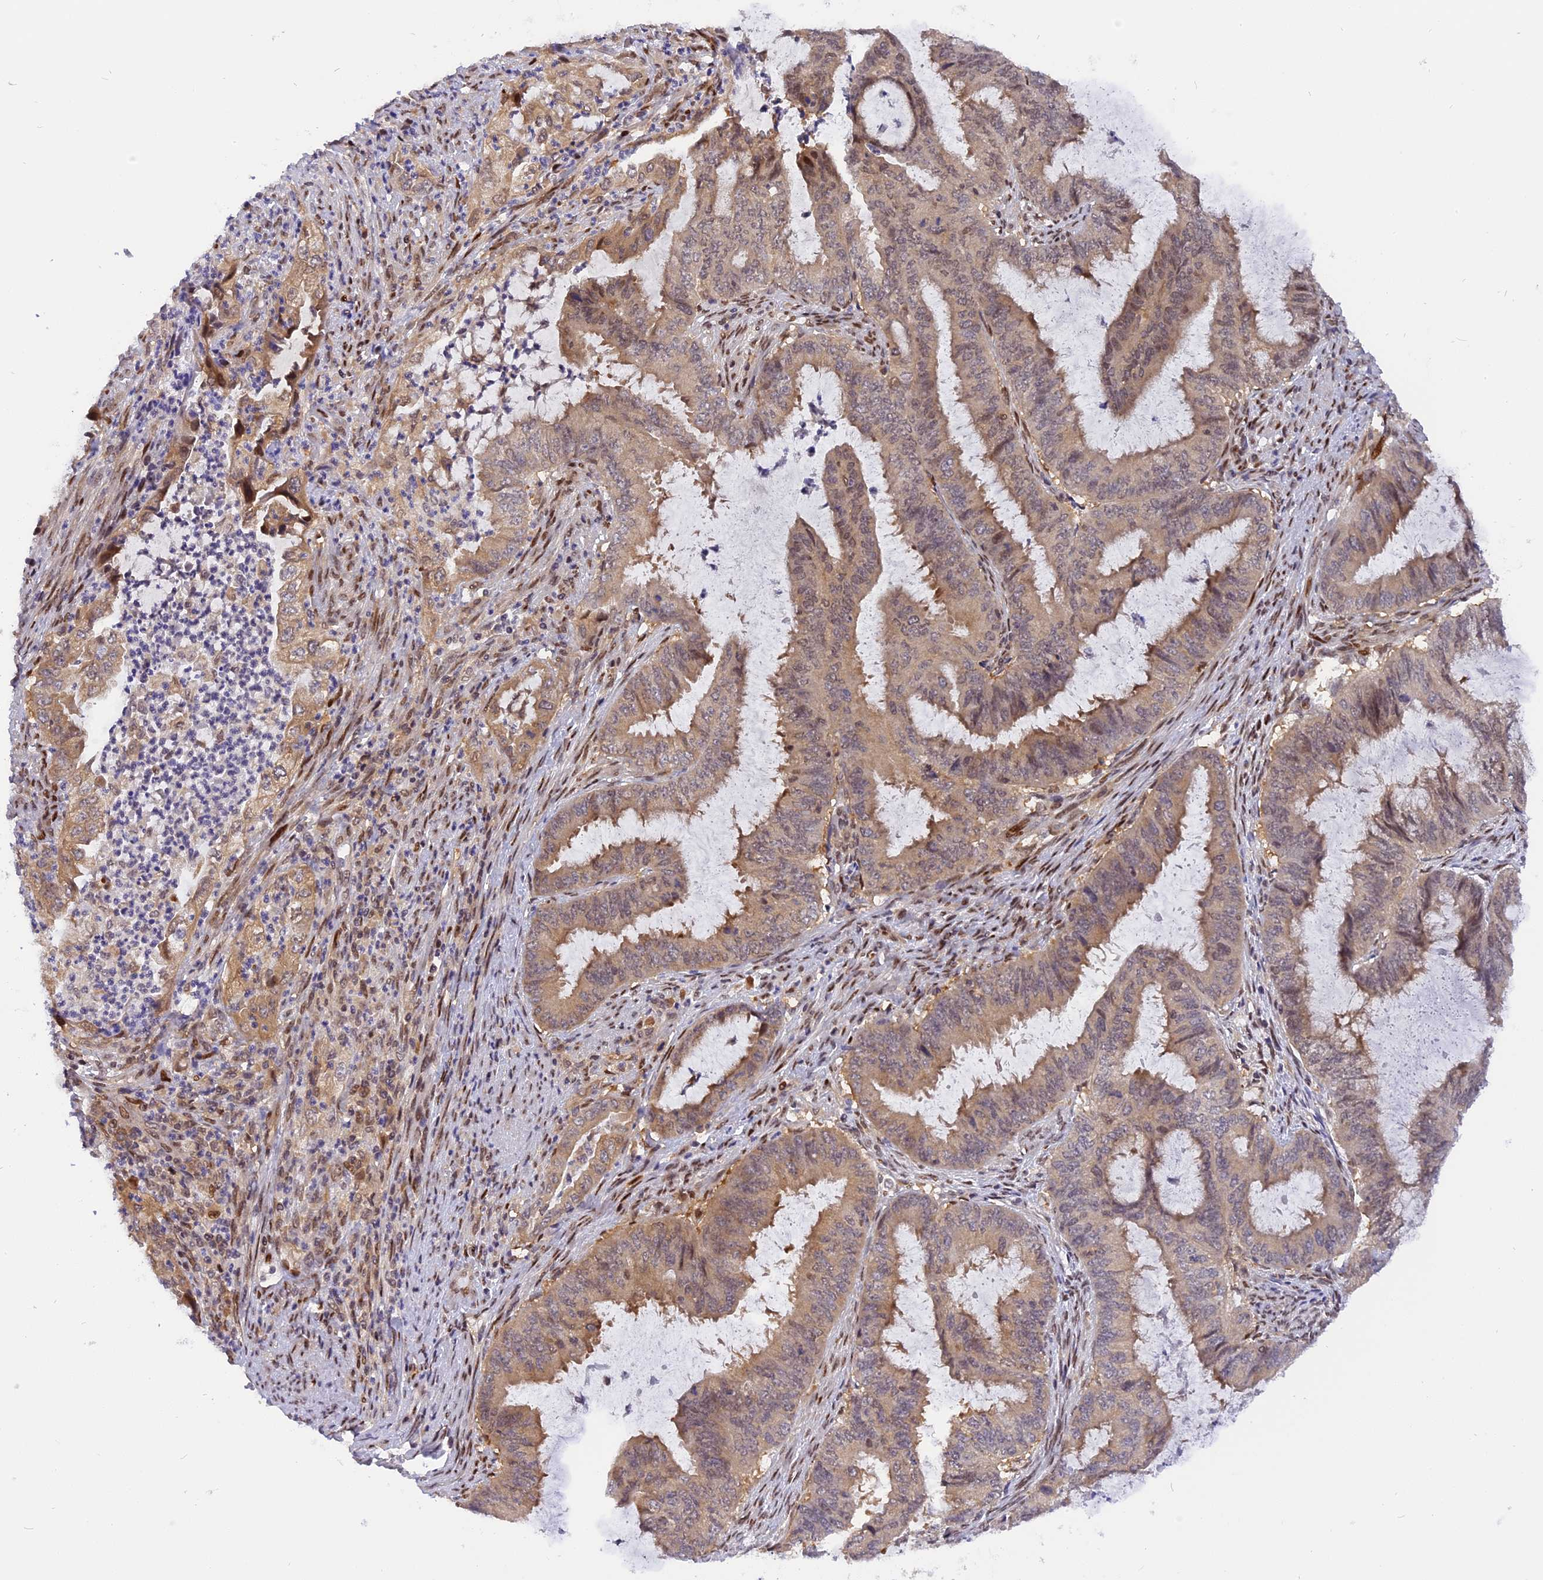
{"staining": {"intensity": "moderate", "quantity": "25%-75%", "location": "cytoplasmic/membranous,nuclear"}, "tissue": "endometrial cancer", "cell_type": "Tumor cells", "image_type": "cancer", "snomed": [{"axis": "morphology", "description": "Adenocarcinoma, NOS"}, {"axis": "topography", "description": "Endometrium"}], "caption": "Human endometrial cancer stained with a protein marker reveals moderate staining in tumor cells.", "gene": "RABGGTA", "patient": {"sex": "female", "age": 51}}